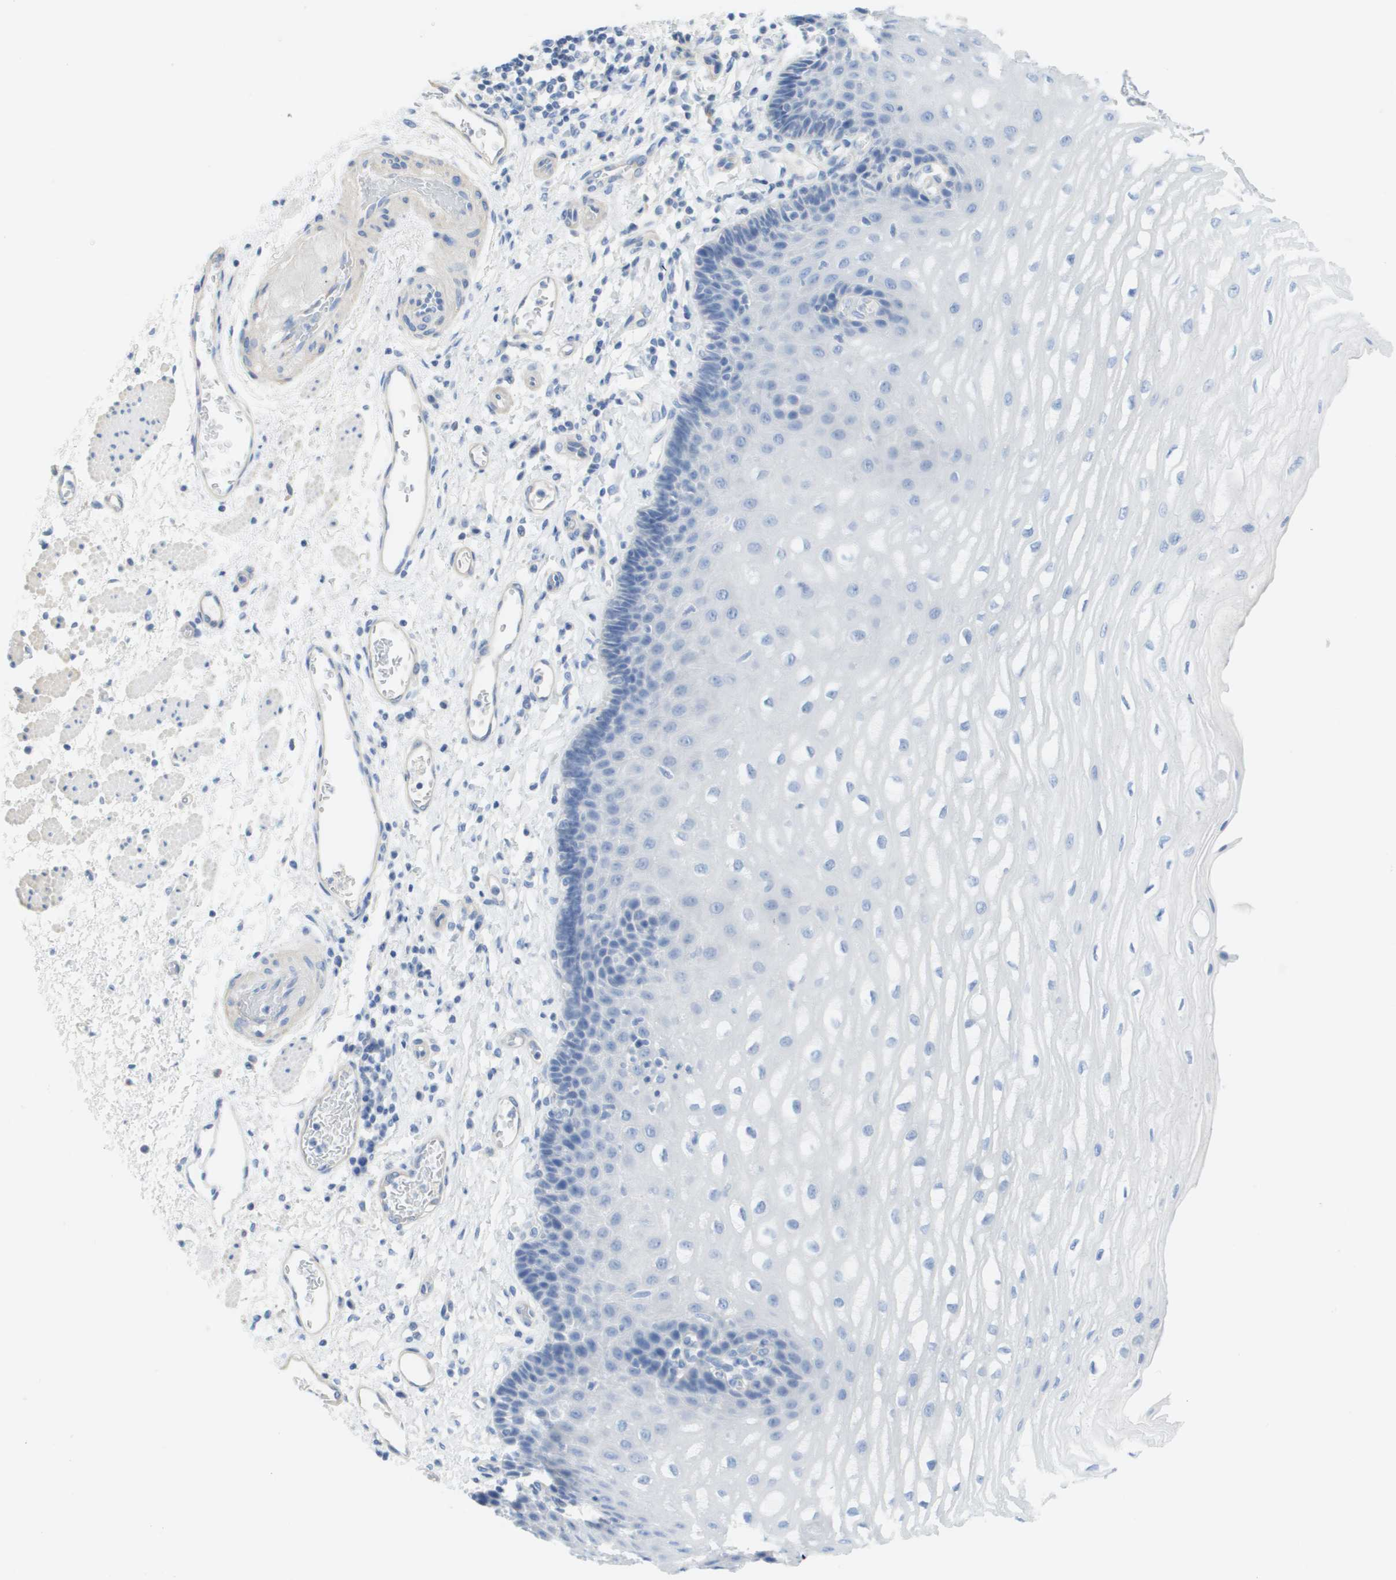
{"staining": {"intensity": "negative", "quantity": "none", "location": "none"}, "tissue": "esophagus", "cell_type": "Squamous epithelial cells", "image_type": "normal", "snomed": [{"axis": "morphology", "description": "Normal tissue, NOS"}, {"axis": "topography", "description": "Esophagus"}], "caption": "The immunohistochemistry micrograph has no significant positivity in squamous epithelial cells of esophagus. (Brightfield microscopy of DAB (3,3'-diaminobenzidine) immunohistochemistry at high magnification).", "gene": "MYL3", "patient": {"sex": "male", "age": 54}}